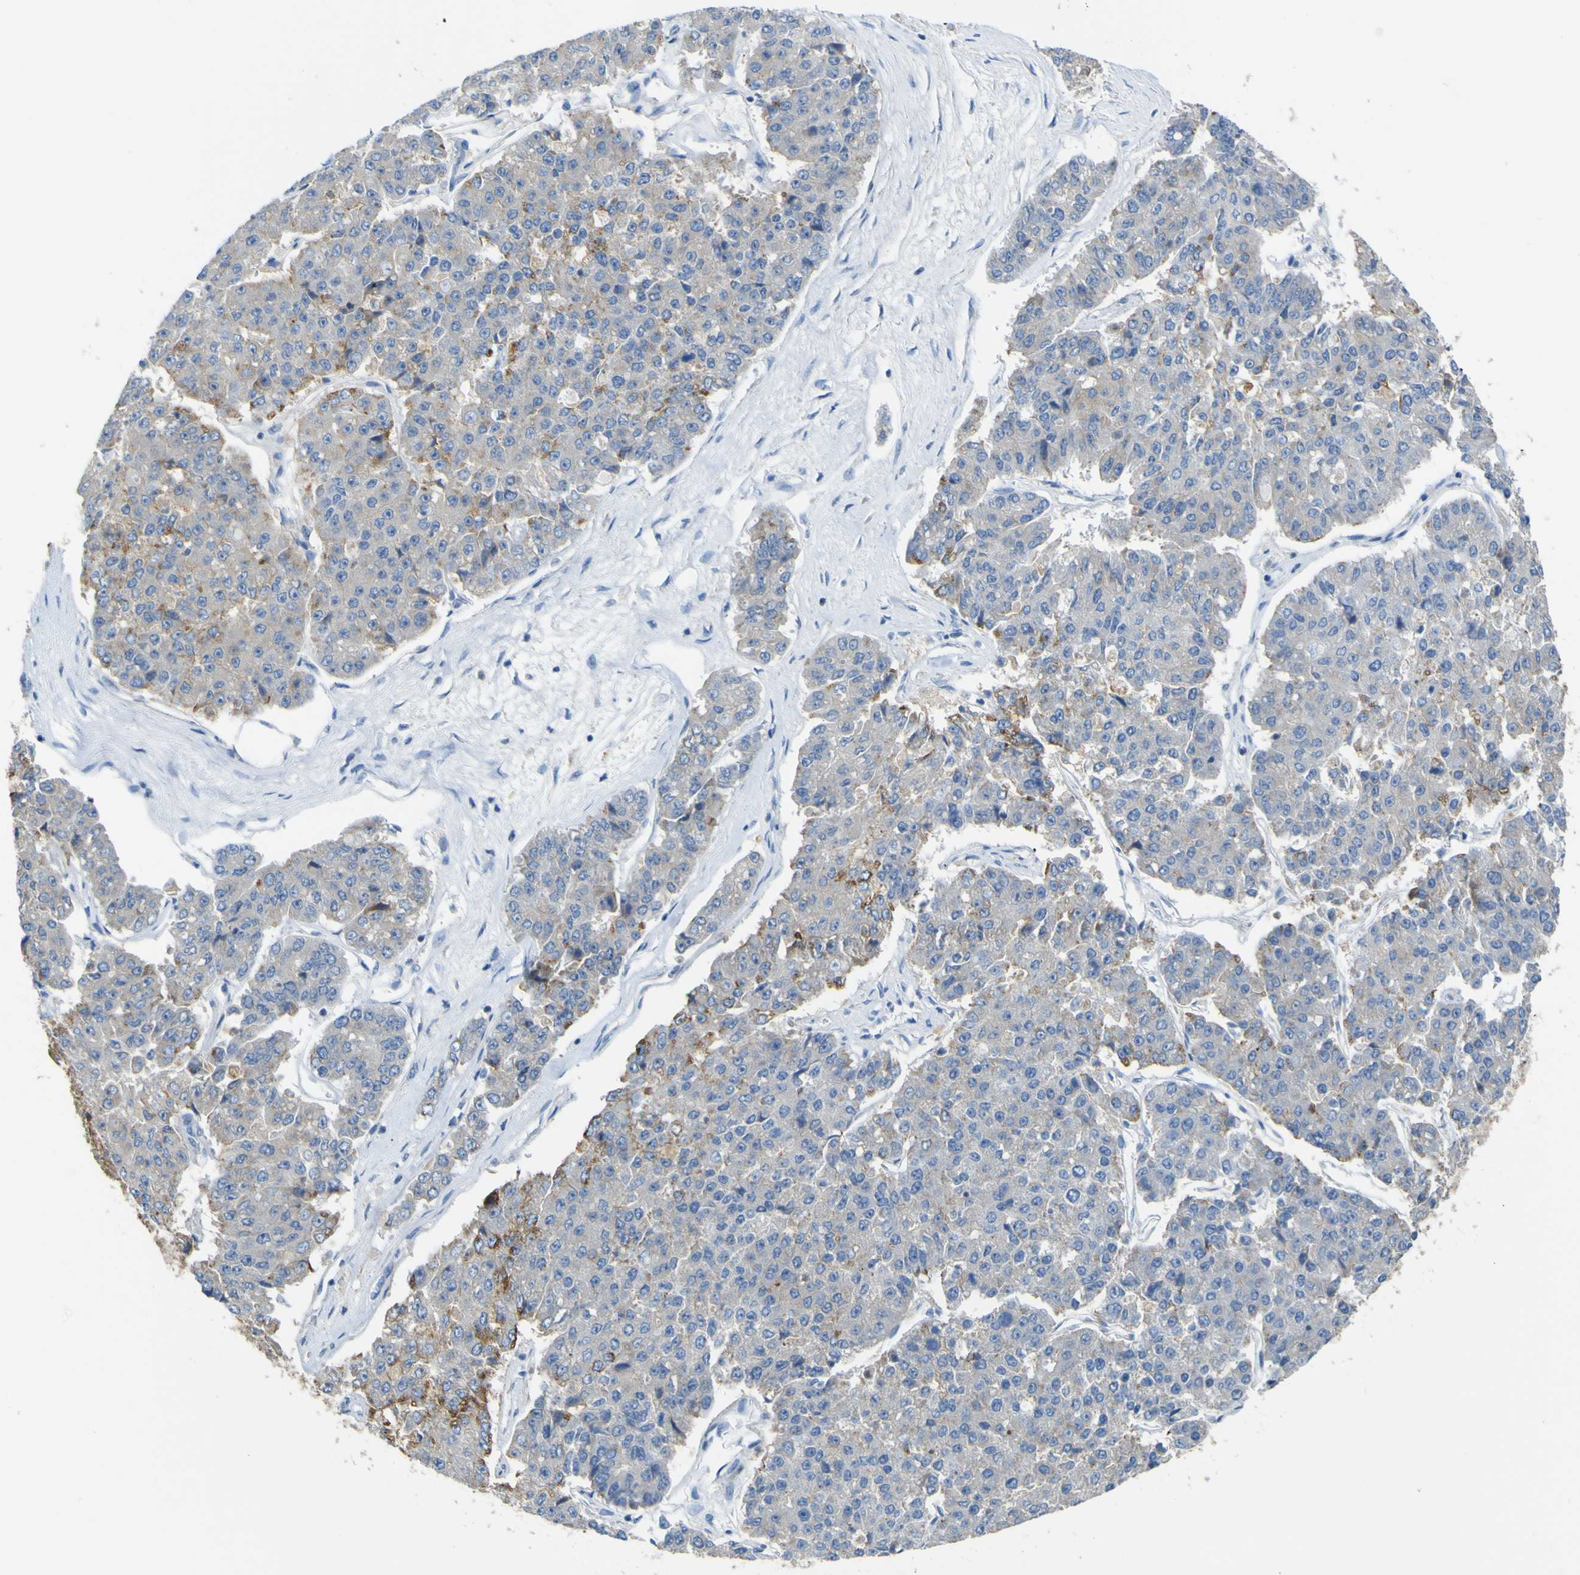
{"staining": {"intensity": "moderate", "quantity": "<25%", "location": "cytoplasmic/membranous"}, "tissue": "pancreatic cancer", "cell_type": "Tumor cells", "image_type": "cancer", "snomed": [{"axis": "morphology", "description": "Adenocarcinoma, NOS"}, {"axis": "topography", "description": "Pancreas"}], "caption": "Pancreatic cancer stained with immunohistochemistry (IHC) shows moderate cytoplasmic/membranous expression in approximately <25% of tumor cells.", "gene": "ADGRA2", "patient": {"sex": "male", "age": 50}}